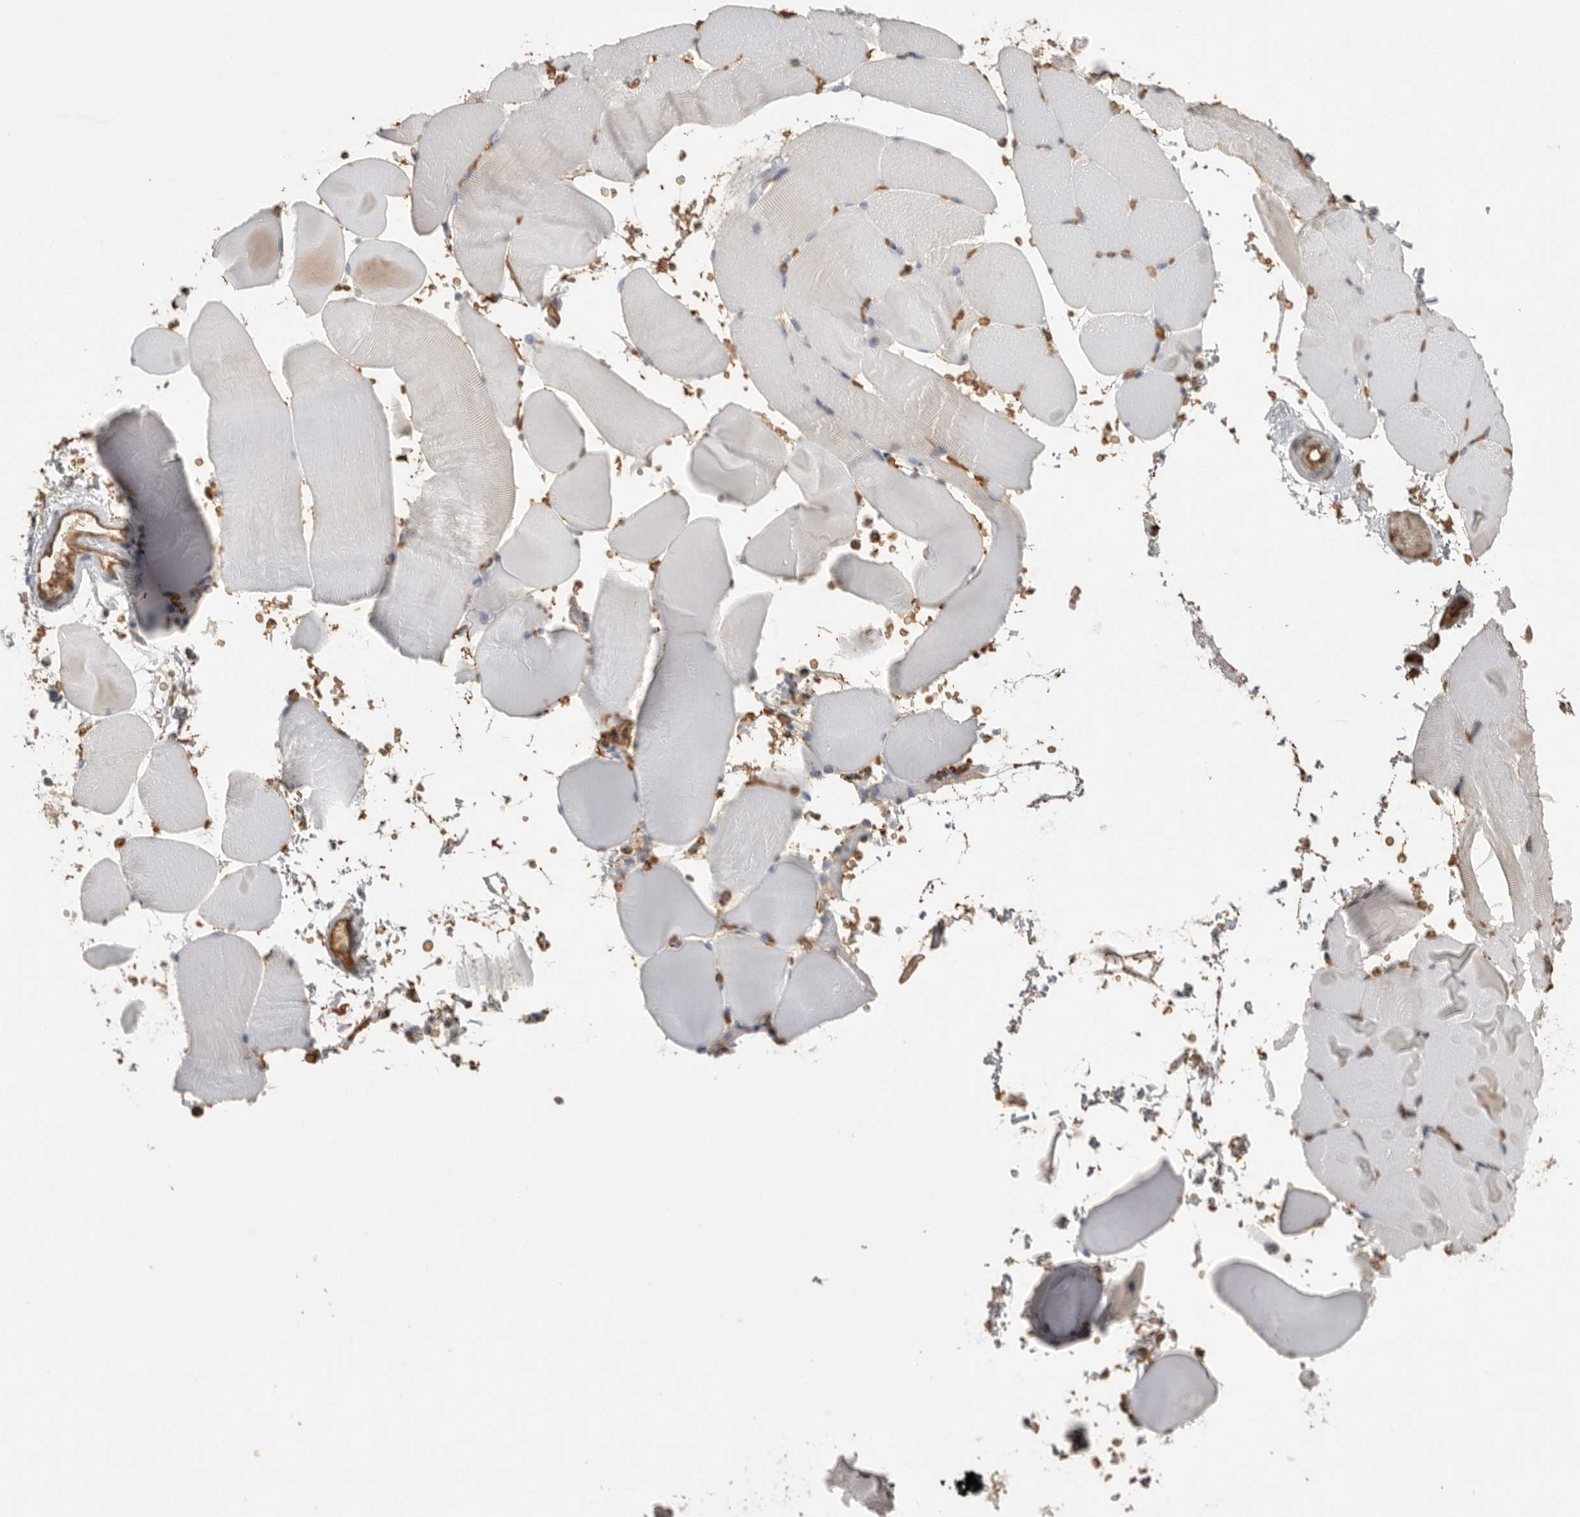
{"staining": {"intensity": "negative", "quantity": "none", "location": "none"}, "tissue": "skeletal muscle", "cell_type": "Myocytes", "image_type": "normal", "snomed": [{"axis": "morphology", "description": "Normal tissue, NOS"}, {"axis": "topography", "description": "Skeletal muscle"}, {"axis": "topography", "description": "Parathyroid gland"}], "caption": "This histopathology image is of normal skeletal muscle stained with IHC to label a protein in brown with the nuclei are counter-stained blue. There is no positivity in myocytes. (Immunohistochemistry (ihc), brightfield microscopy, high magnification).", "gene": "IL27", "patient": {"sex": "female", "age": 37}}